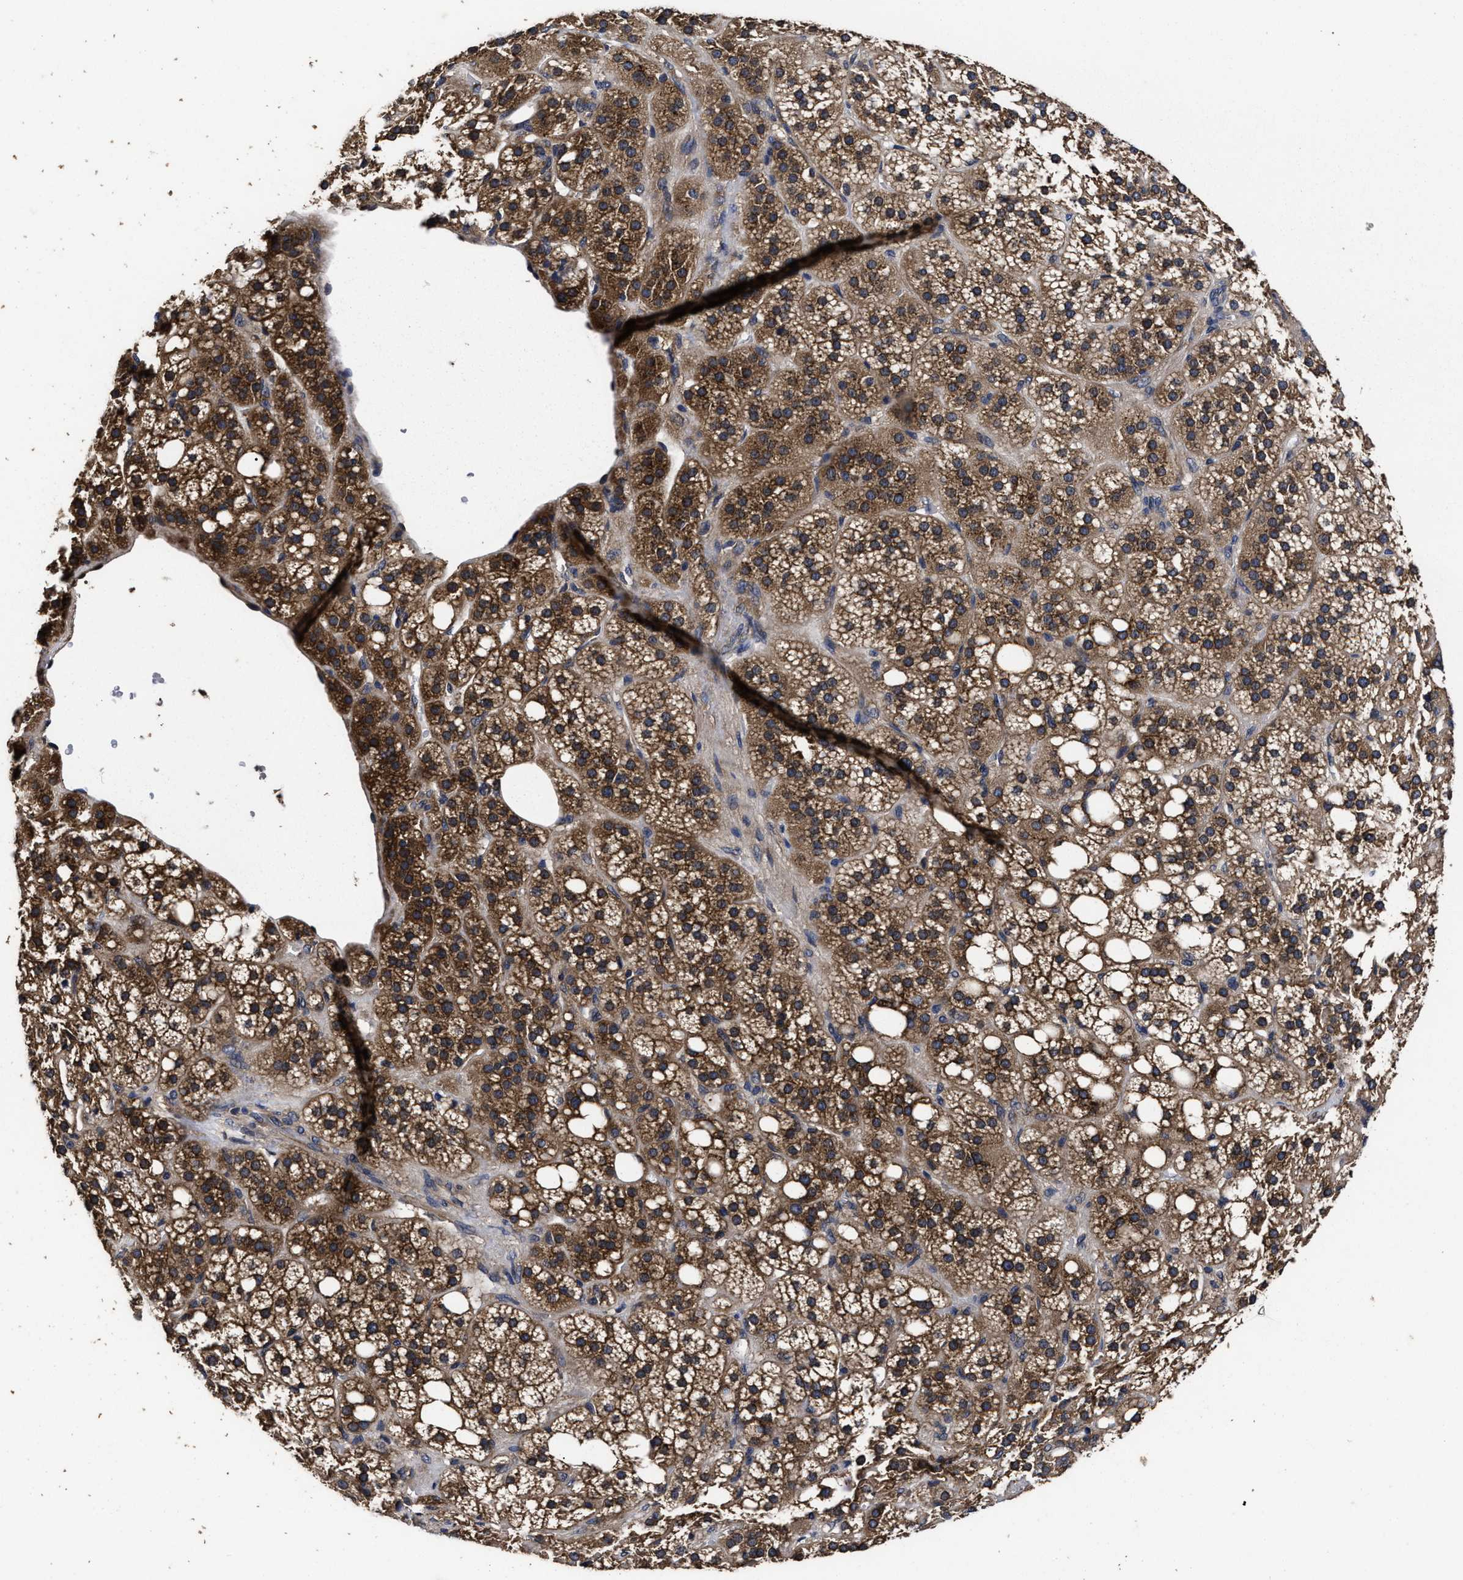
{"staining": {"intensity": "strong", "quantity": ">75%", "location": "cytoplasmic/membranous"}, "tissue": "adrenal gland", "cell_type": "Glandular cells", "image_type": "normal", "snomed": [{"axis": "morphology", "description": "Normal tissue, NOS"}, {"axis": "topography", "description": "Adrenal gland"}], "caption": "A histopathology image of adrenal gland stained for a protein displays strong cytoplasmic/membranous brown staining in glandular cells.", "gene": "AVEN", "patient": {"sex": "female", "age": 59}}